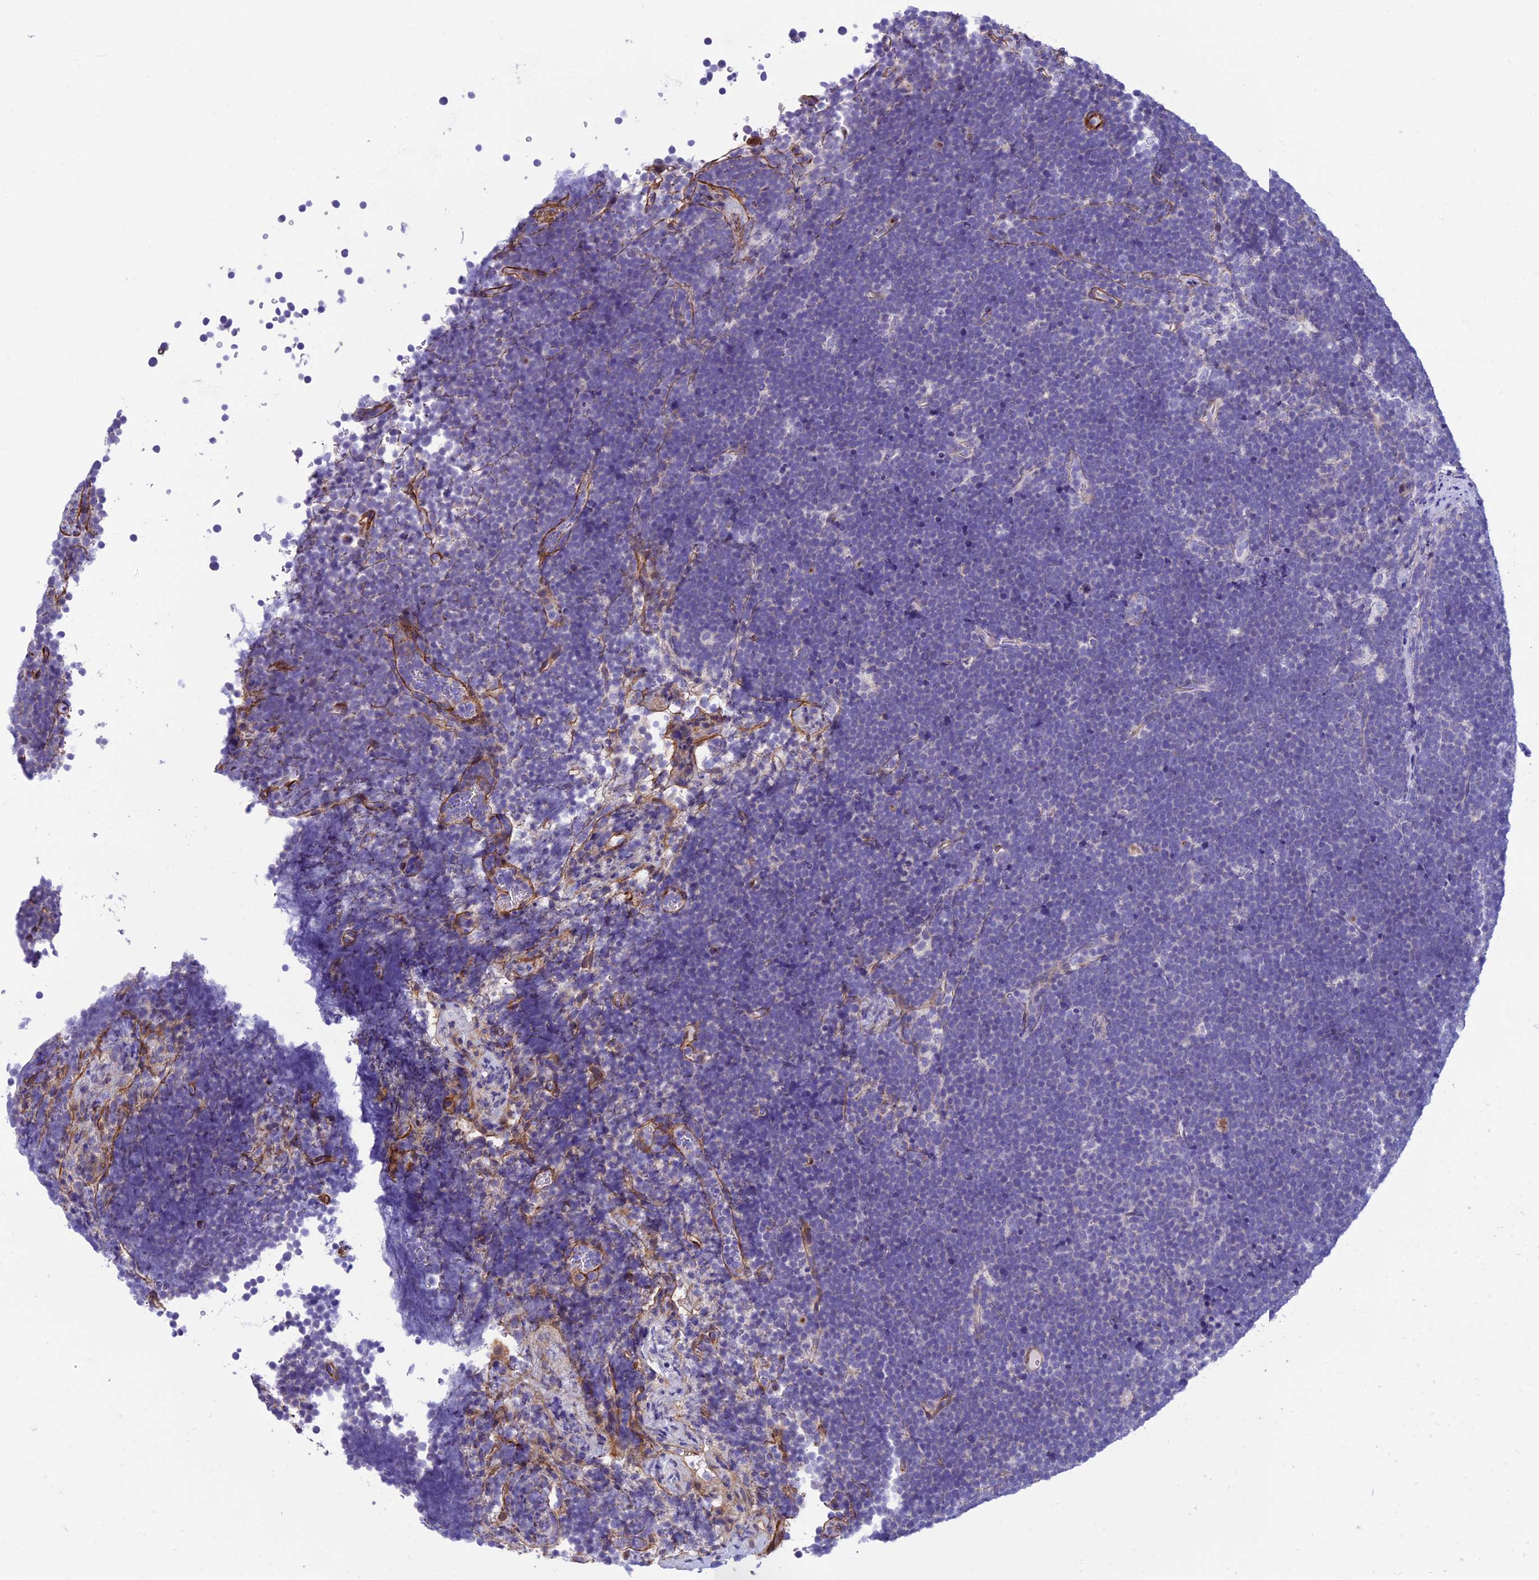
{"staining": {"intensity": "negative", "quantity": "none", "location": "none"}, "tissue": "lymphoma", "cell_type": "Tumor cells", "image_type": "cancer", "snomed": [{"axis": "morphology", "description": "Malignant lymphoma, non-Hodgkin's type, High grade"}, {"axis": "topography", "description": "Lymph node"}], "caption": "Tumor cells show no significant positivity in malignant lymphoma, non-Hodgkin's type (high-grade).", "gene": "LOXL1", "patient": {"sex": "male", "age": 13}}